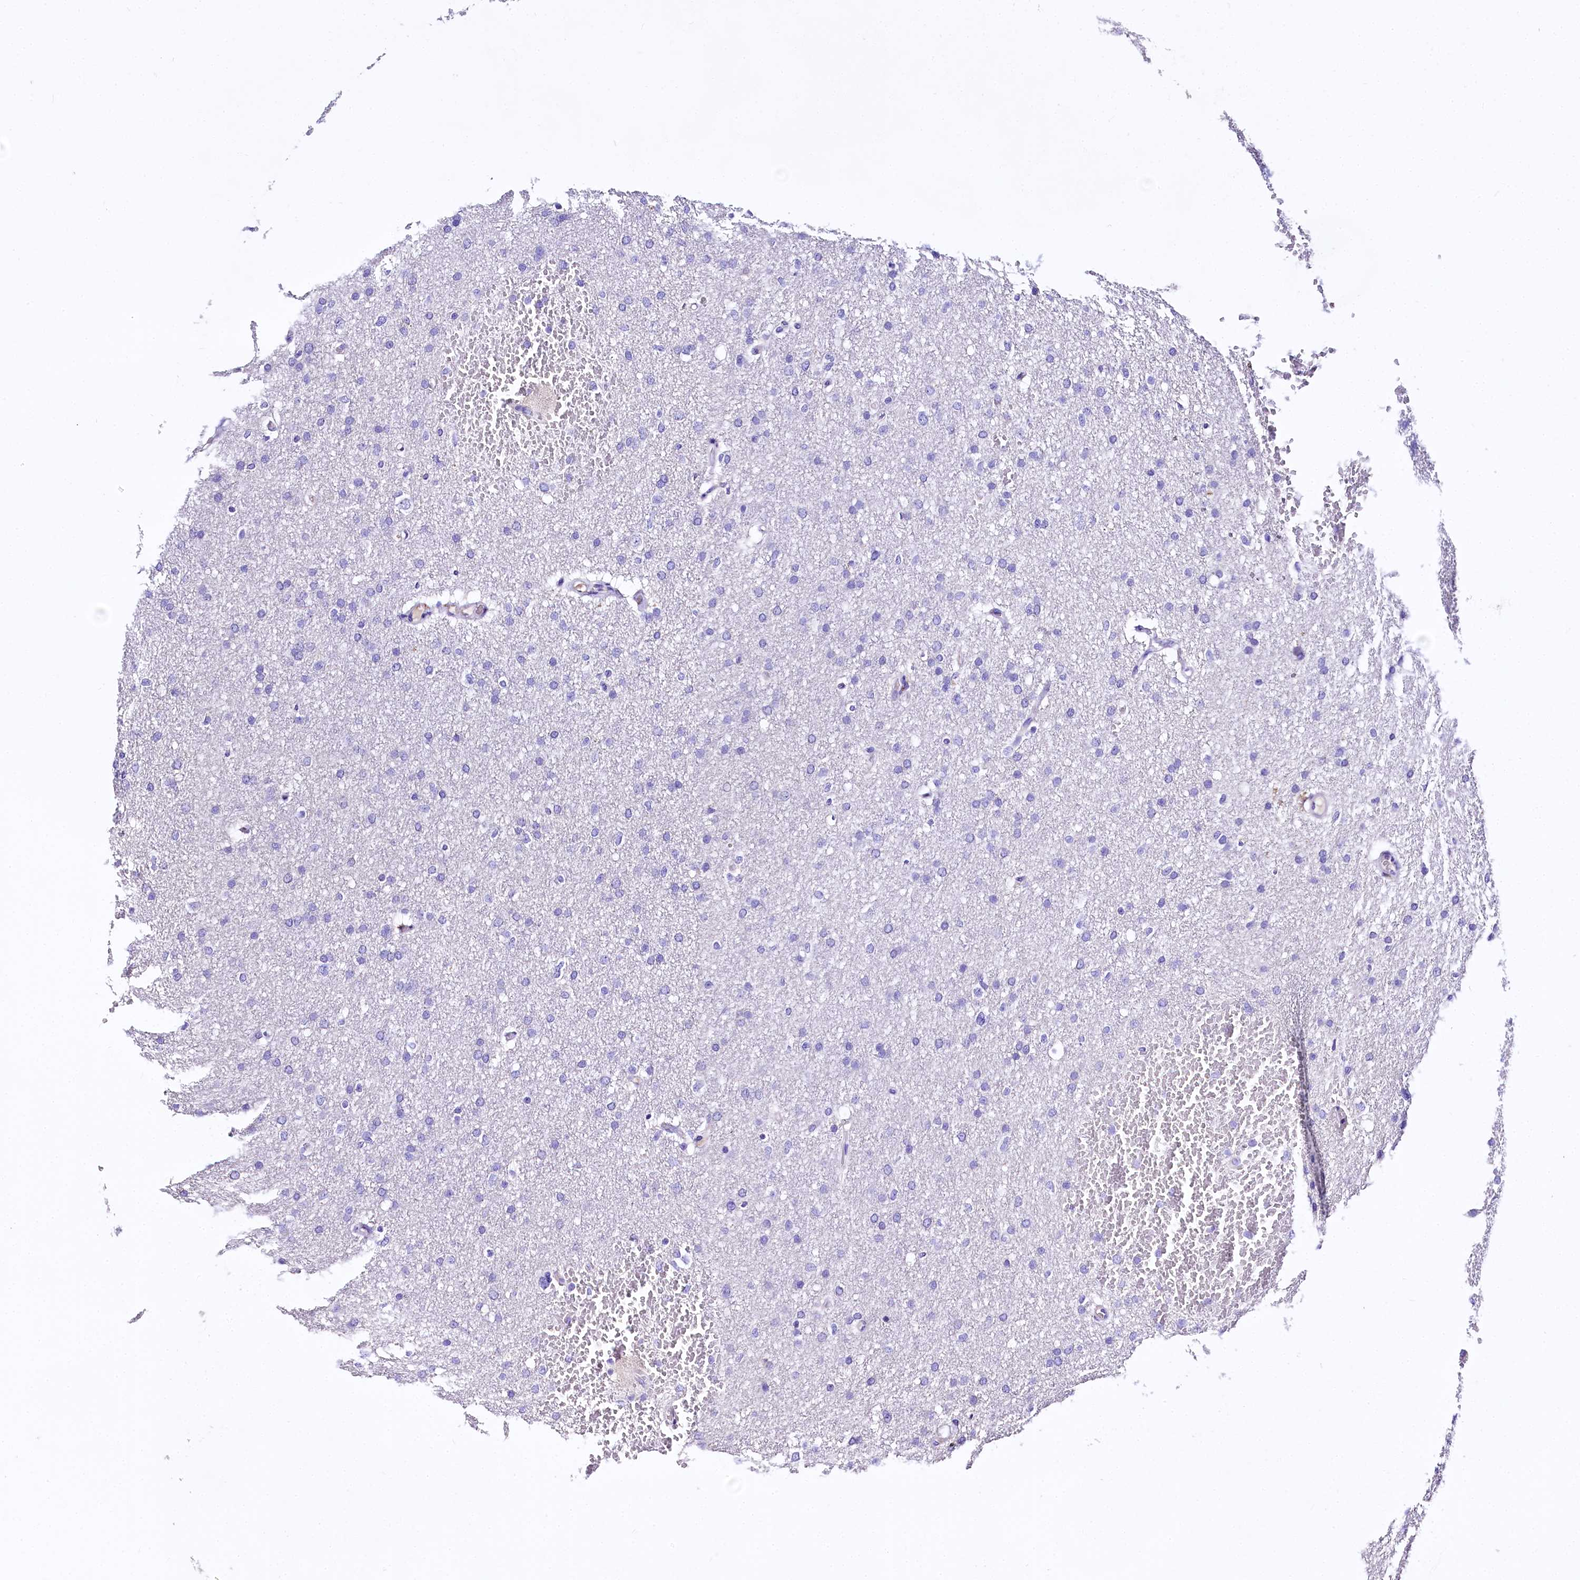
{"staining": {"intensity": "negative", "quantity": "none", "location": "none"}, "tissue": "glioma", "cell_type": "Tumor cells", "image_type": "cancer", "snomed": [{"axis": "morphology", "description": "Glioma, malignant, High grade"}, {"axis": "topography", "description": "Cerebral cortex"}], "caption": "Immunohistochemistry (IHC) of high-grade glioma (malignant) shows no positivity in tumor cells. (DAB immunohistochemistry (IHC) visualized using brightfield microscopy, high magnification).", "gene": "A2ML1", "patient": {"sex": "female", "age": 36}}